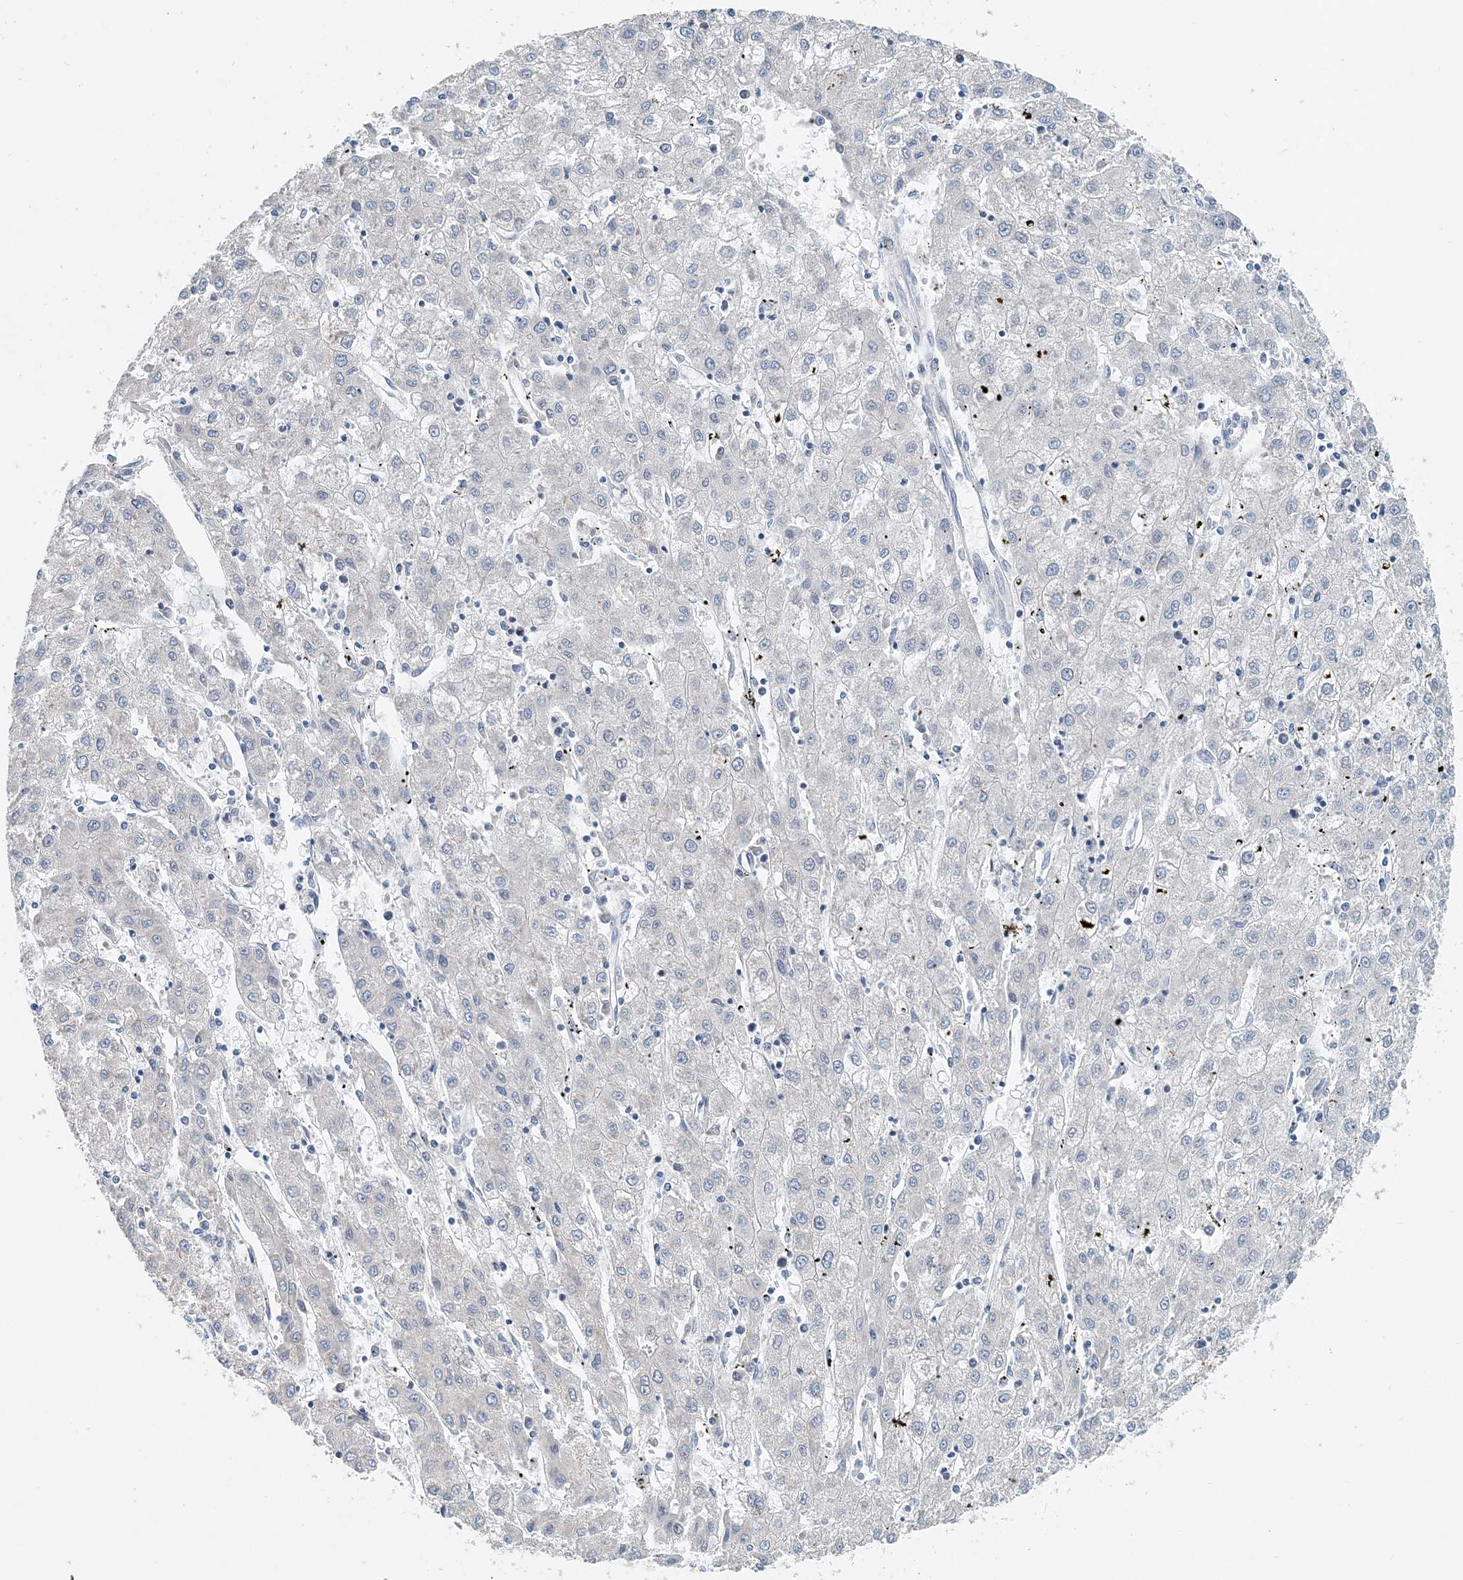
{"staining": {"intensity": "negative", "quantity": "none", "location": "none"}, "tissue": "liver cancer", "cell_type": "Tumor cells", "image_type": "cancer", "snomed": [{"axis": "morphology", "description": "Carcinoma, Hepatocellular, NOS"}, {"axis": "topography", "description": "Liver"}], "caption": "High power microscopy photomicrograph of an IHC photomicrograph of liver cancer (hepatocellular carcinoma), revealing no significant staining in tumor cells.", "gene": "EEF1A2", "patient": {"sex": "male", "age": 72}}